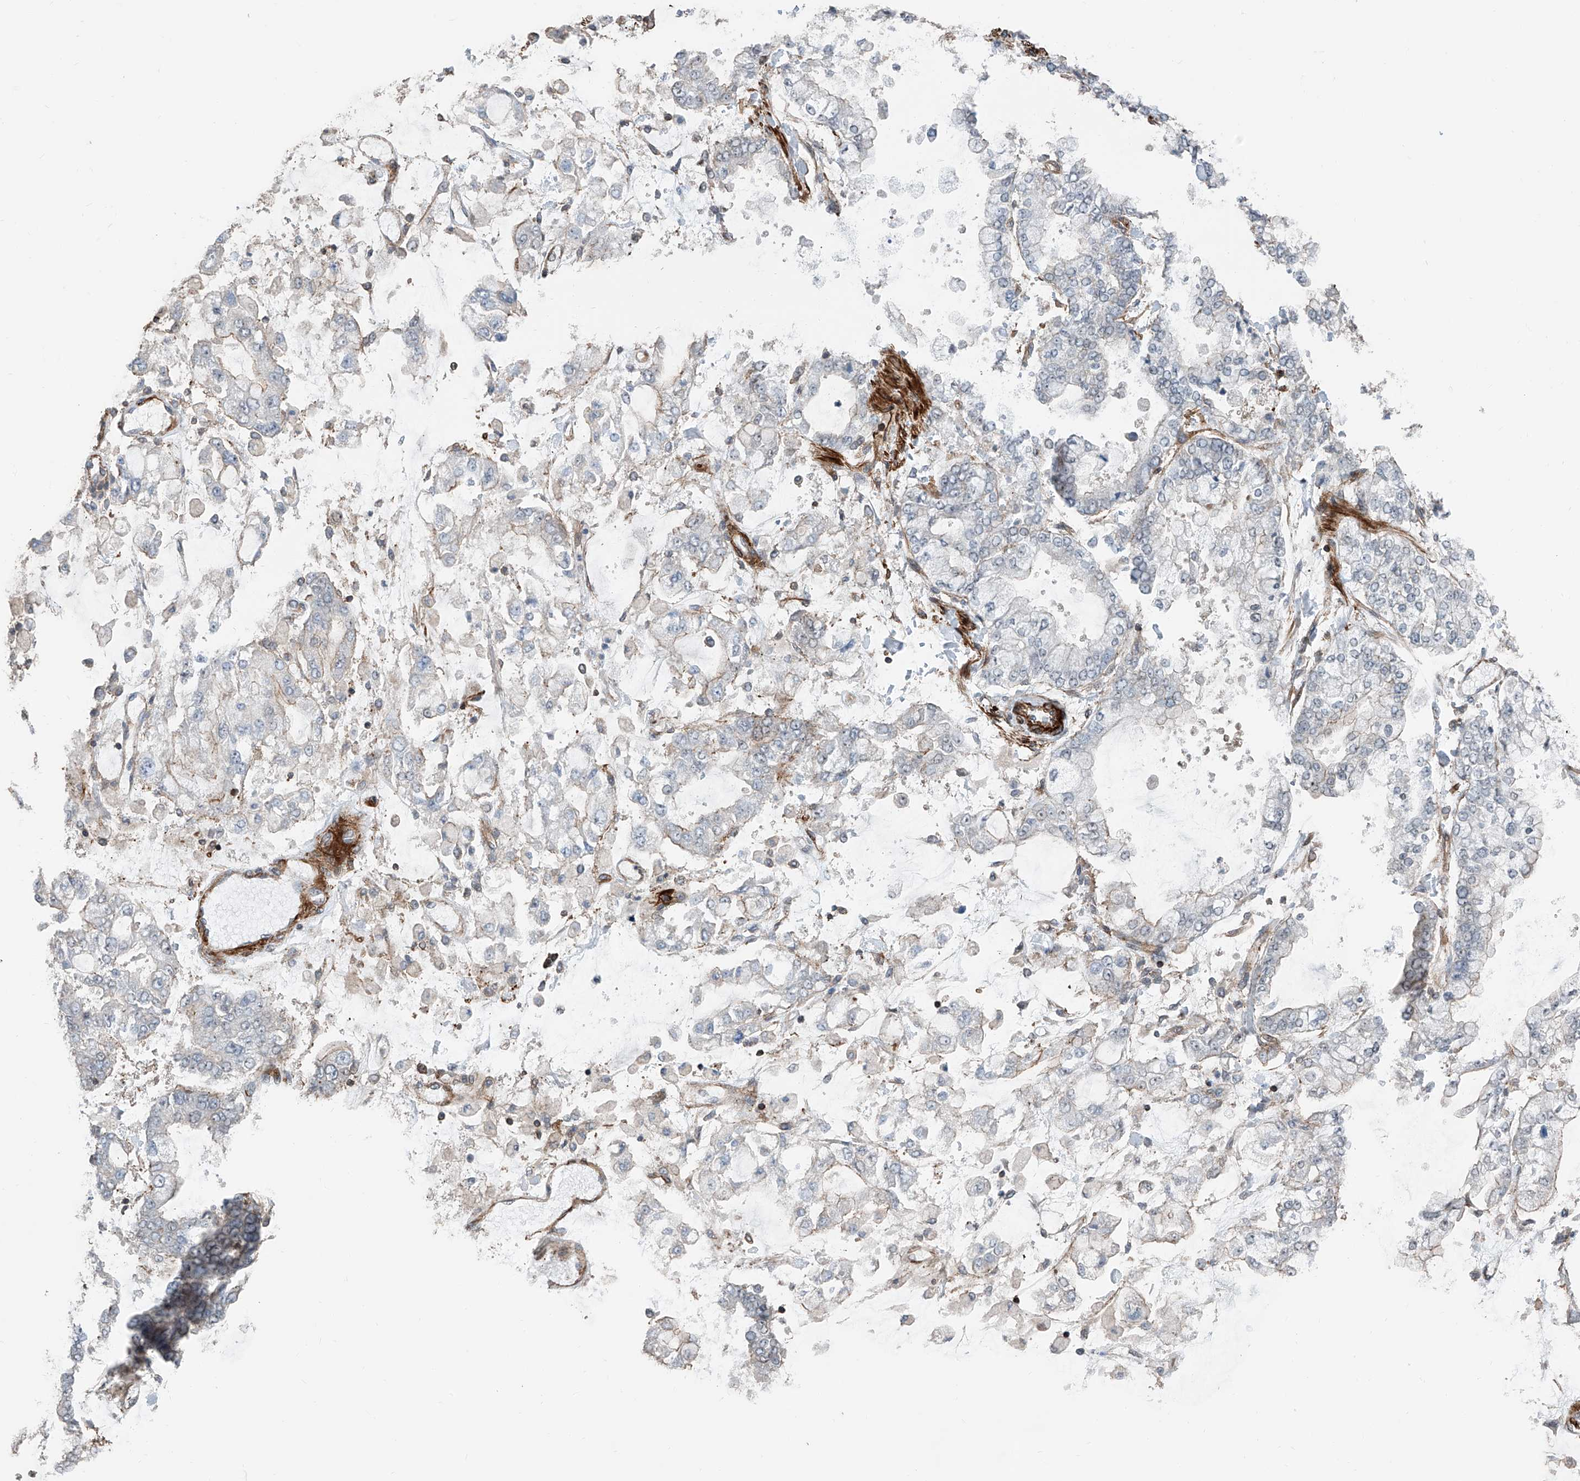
{"staining": {"intensity": "negative", "quantity": "none", "location": "none"}, "tissue": "stomach cancer", "cell_type": "Tumor cells", "image_type": "cancer", "snomed": [{"axis": "morphology", "description": "Normal tissue, NOS"}, {"axis": "morphology", "description": "Adenocarcinoma, NOS"}, {"axis": "topography", "description": "Stomach, upper"}, {"axis": "topography", "description": "Stomach"}], "caption": "Stomach cancer was stained to show a protein in brown. There is no significant expression in tumor cells.", "gene": "SDE2", "patient": {"sex": "male", "age": 76}}